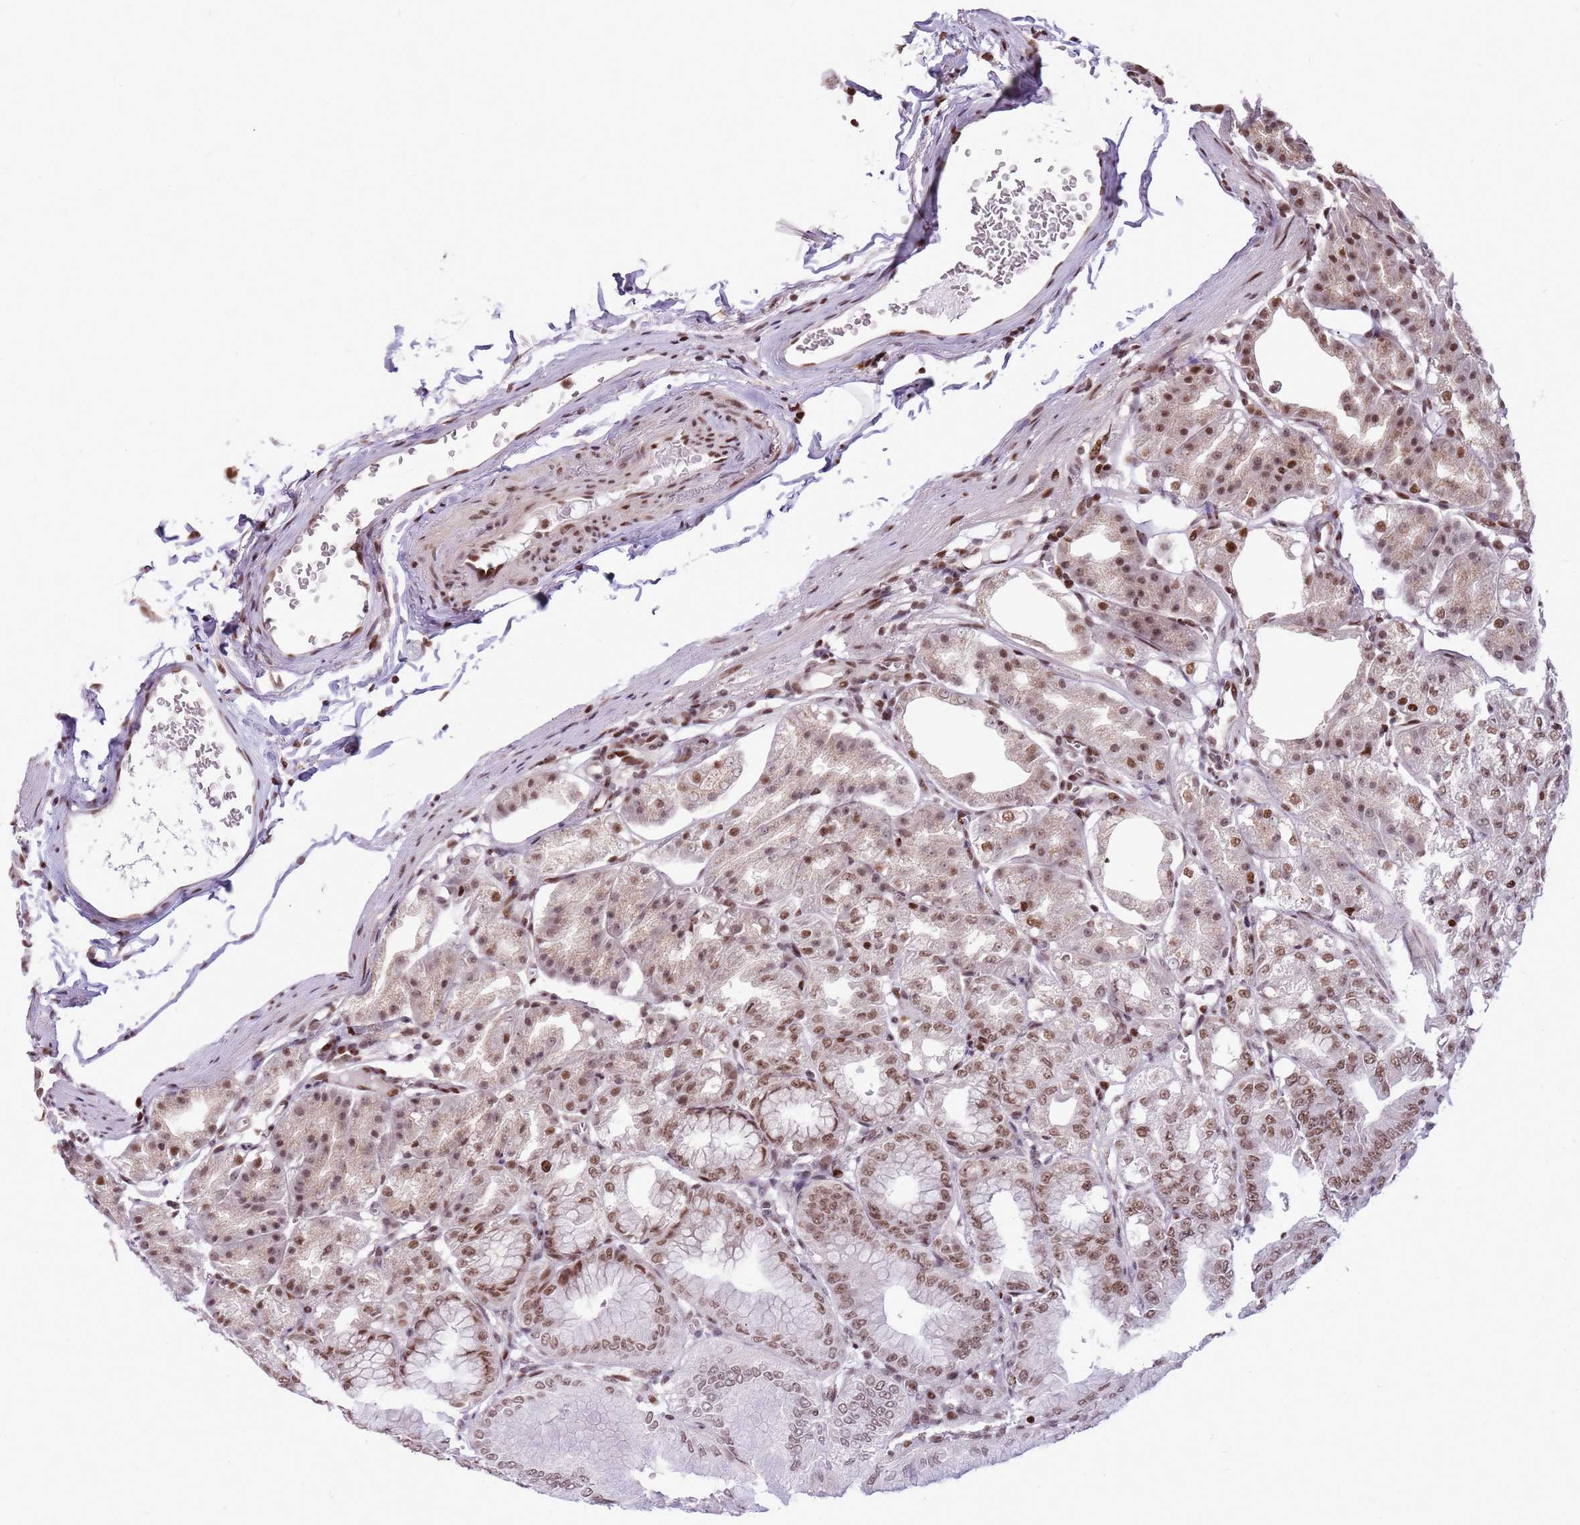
{"staining": {"intensity": "strong", "quantity": "25%-75%", "location": "nuclear"}, "tissue": "stomach", "cell_type": "Glandular cells", "image_type": "normal", "snomed": [{"axis": "morphology", "description": "Normal tissue, NOS"}, {"axis": "topography", "description": "Stomach, lower"}], "caption": "Immunohistochemistry image of unremarkable stomach: human stomach stained using immunohistochemistry exhibits high levels of strong protein expression localized specifically in the nuclear of glandular cells, appearing as a nuclear brown color.", "gene": "WASHC4", "patient": {"sex": "male", "age": 71}}